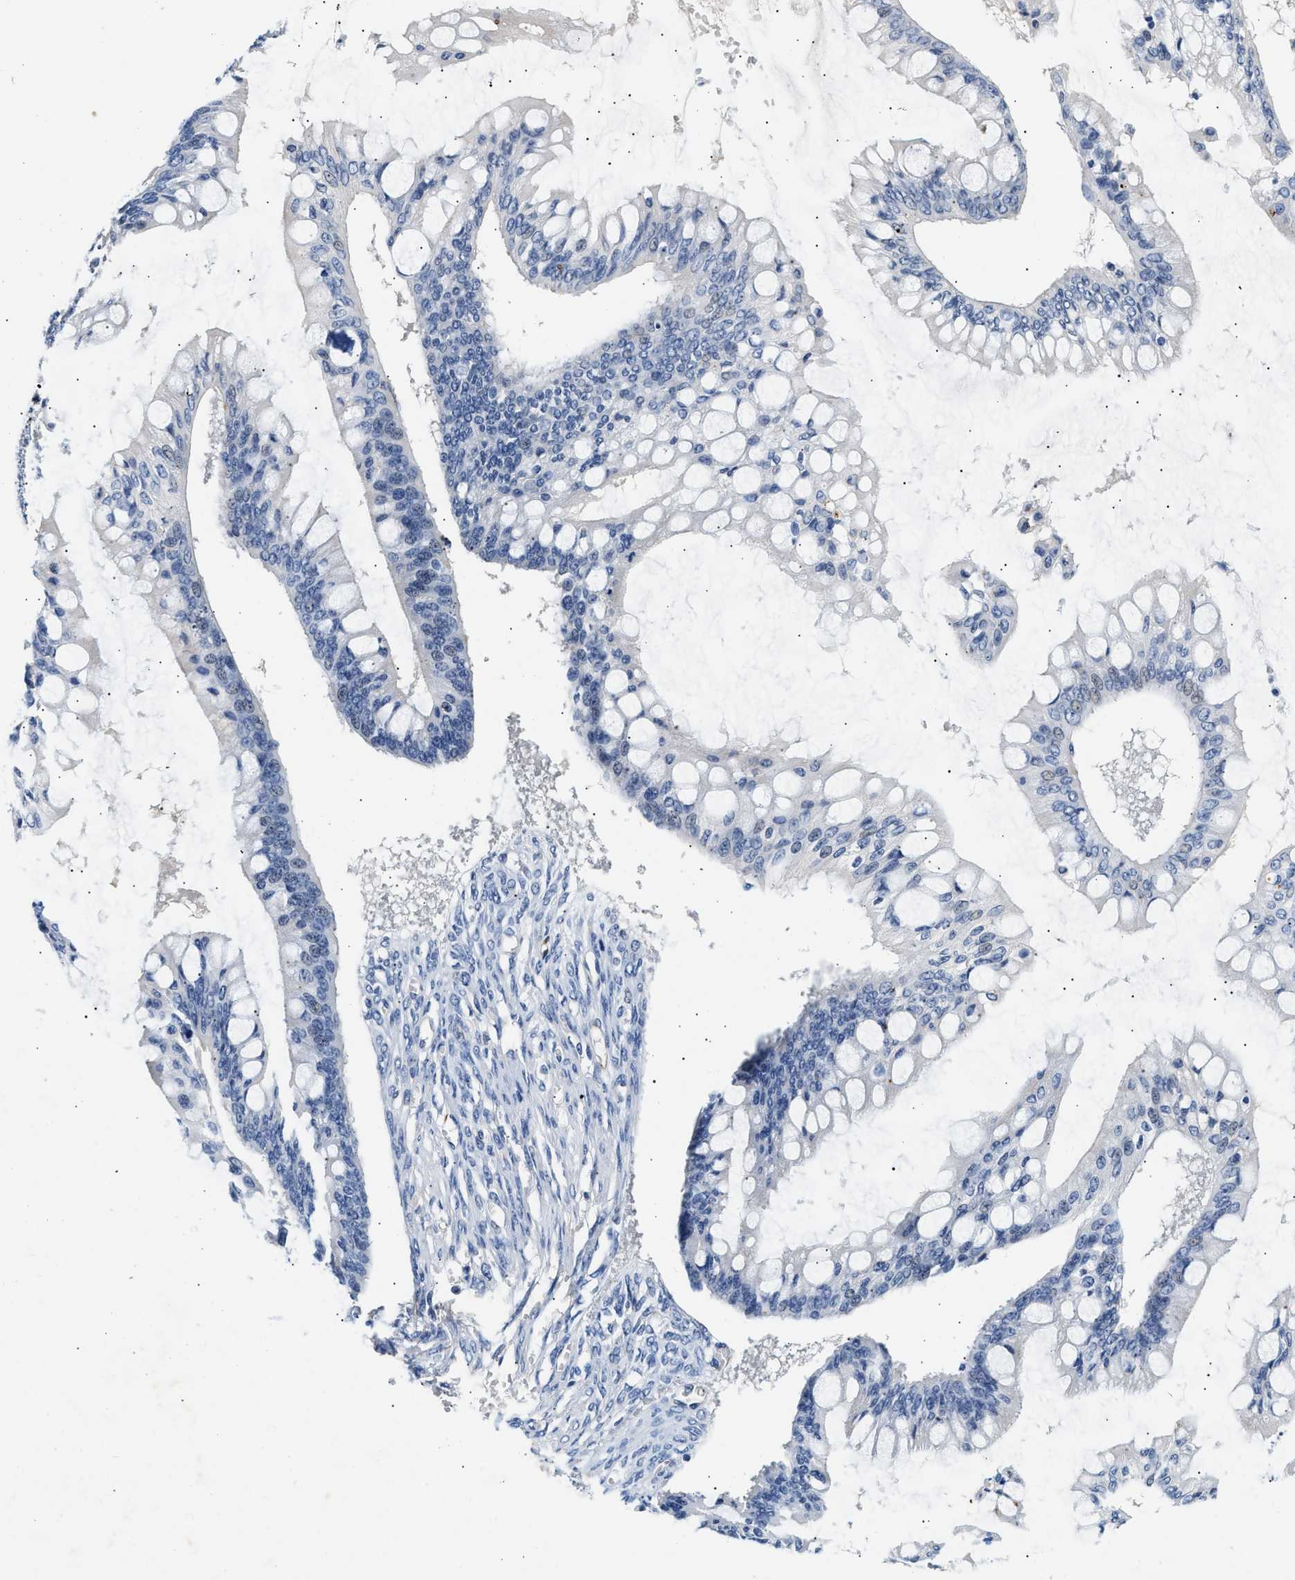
{"staining": {"intensity": "negative", "quantity": "none", "location": "none"}, "tissue": "ovarian cancer", "cell_type": "Tumor cells", "image_type": "cancer", "snomed": [{"axis": "morphology", "description": "Cystadenocarcinoma, mucinous, NOS"}, {"axis": "topography", "description": "Ovary"}], "caption": "DAB (3,3'-diaminobenzidine) immunohistochemical staining of human ovarian cancer (mucinous cystadenocarcinoma) reveals no significant staining in tumor cells. Brightfield microscopy of immunohistochemistry (IHC) stained with DAB (brown) and hematoxylin (blue), captured at high magnification.", "gene": "MED22", "patient": {"sex": "female", "age": 73}}